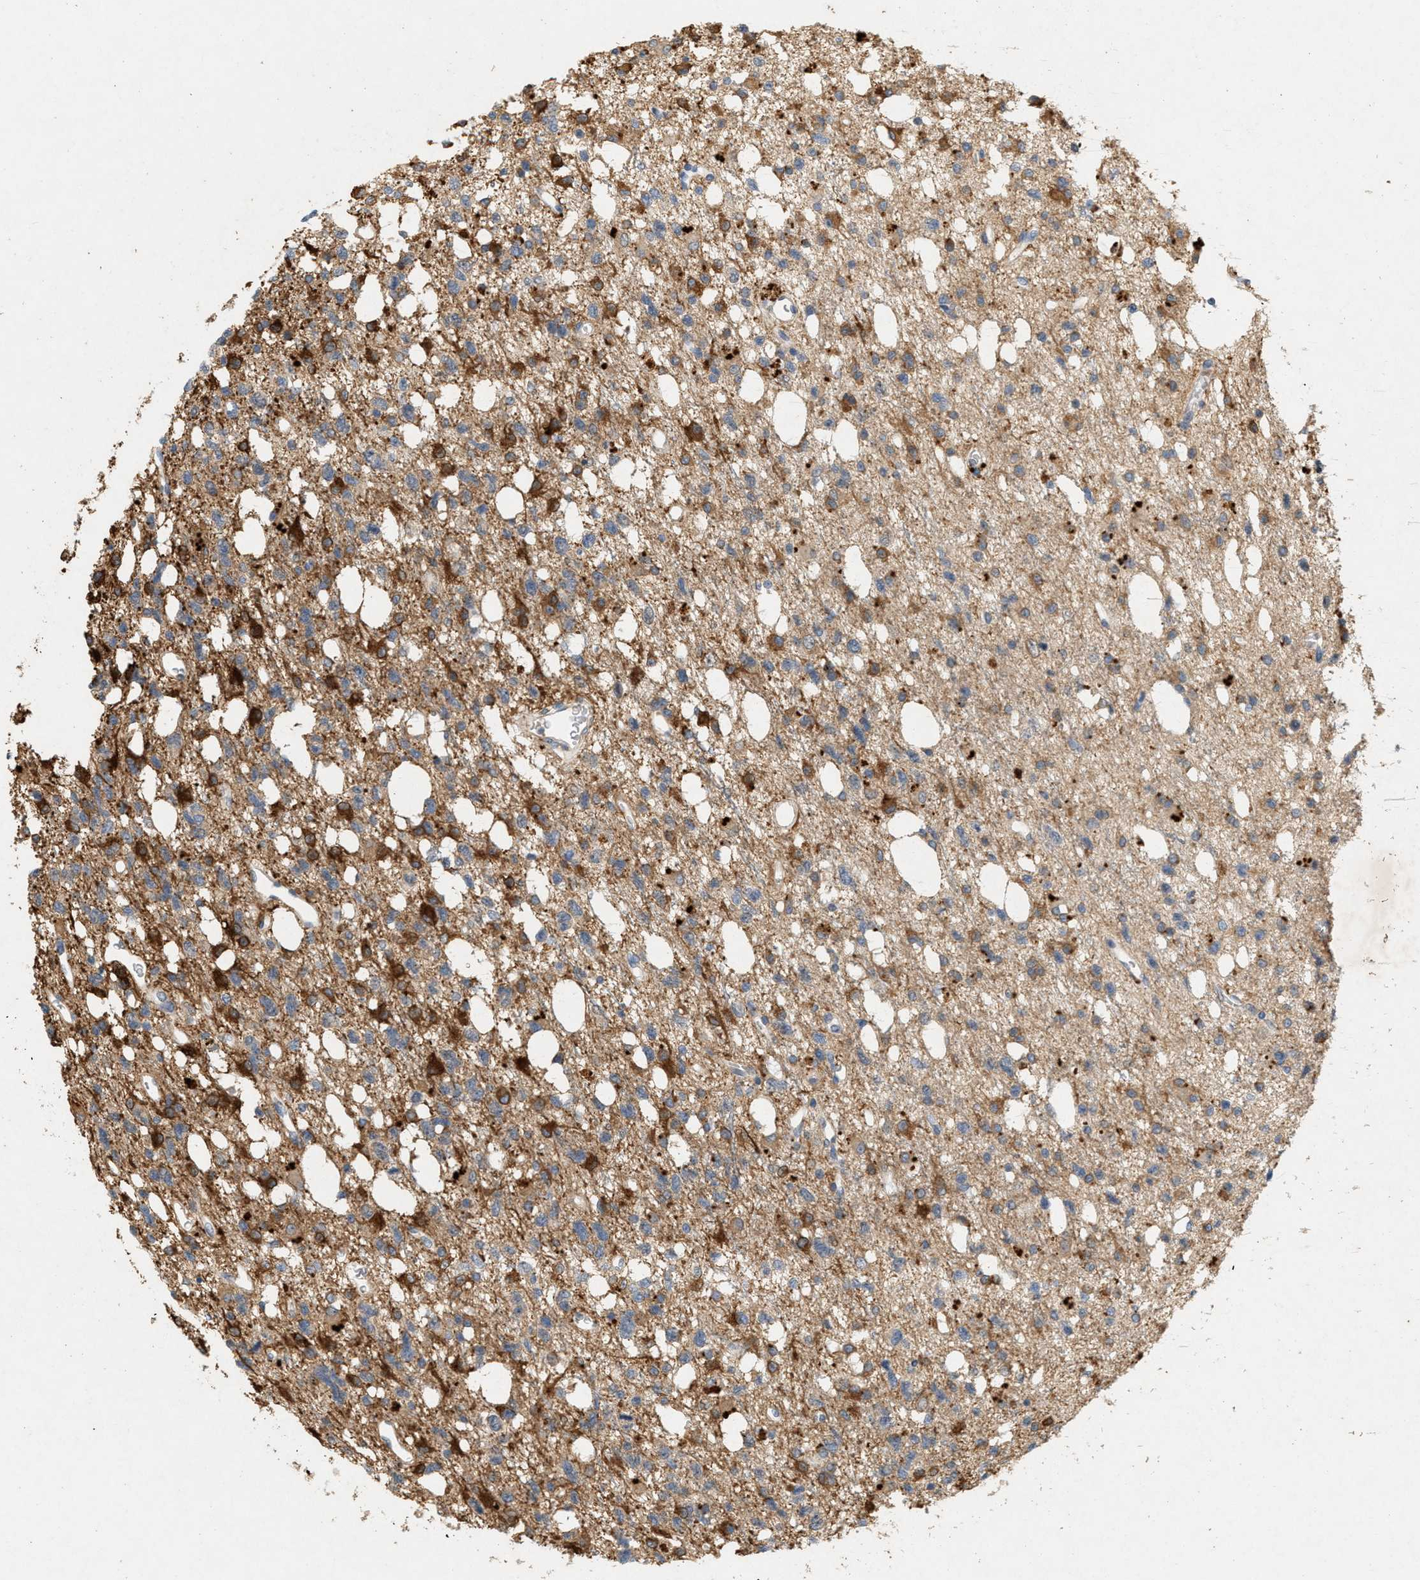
{"staining": {"intensity": "moderate", "quantity": "25%-75%", "location": "cytoplasmic/membranous"}, "tissue": "glioma", "cell_type": "Tumor cells", "image_type": "cancer", "snomed": [{"axis": "morphology", "description": "Glioma, malignant, High grade"}, {"axis": "topography", "description": "Brain"}], "caption": "Immunohistochemistry of human glioma demonstrates medium levels of moderate cytoplasmic/membranous expression in about 25%-75% of tumor cells.", "gene": "DCAF7", "patient": {"sex": "female", "age": 62}}